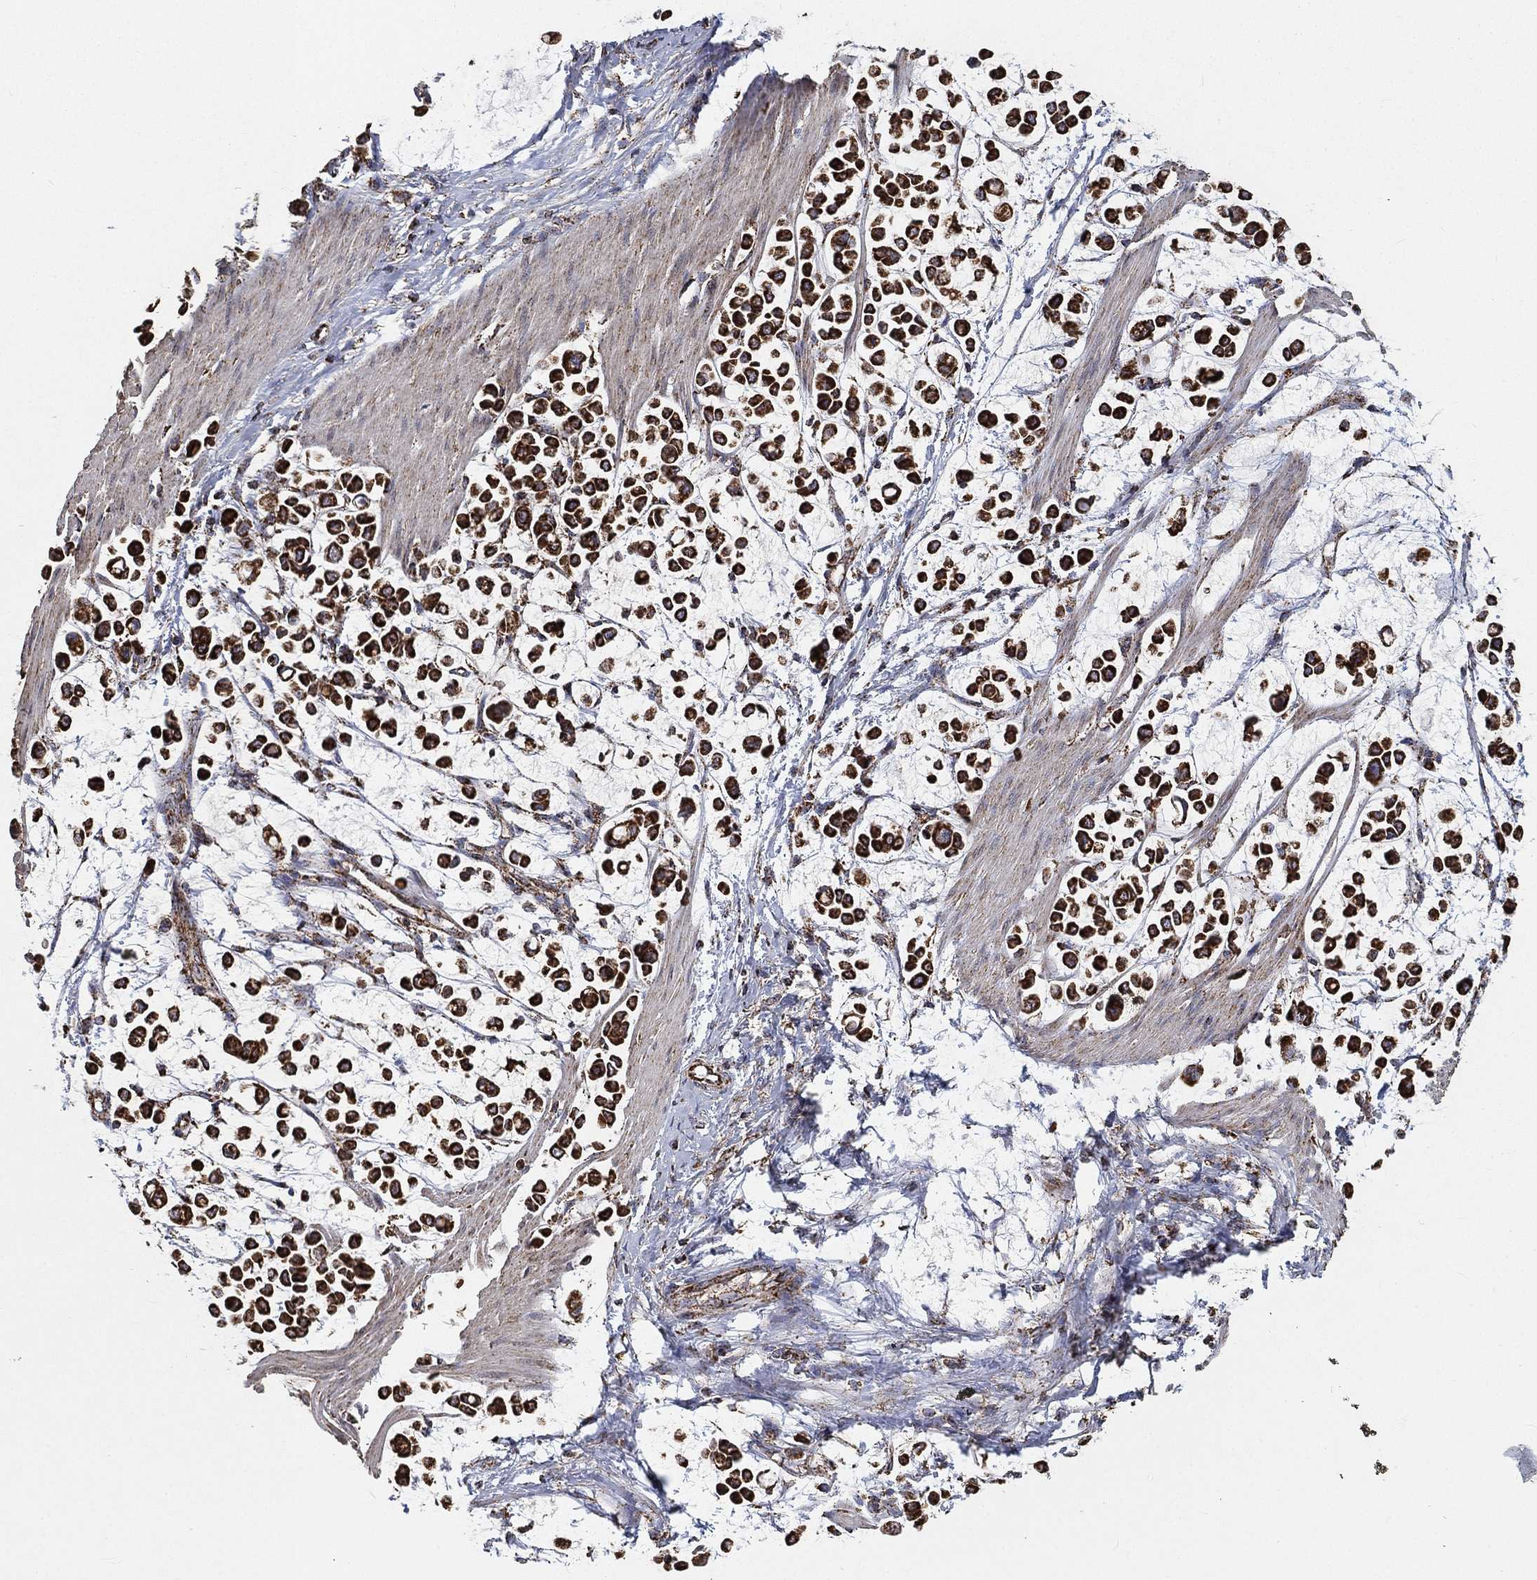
{"staining": {"intensity": "strong", "quantity": ">75%", "location": "cytoplasmic/membranous"}, "tissue": "stomach cancer", "cell_type": "Tumor cells", "image_type": "cancer", "snomed": [{"axis": "morphology", "description": "Adenocarcinoma, NOS"}, {"axis": "topography", "description": "Stomach"}], "caption": "This is a histology image of IHC staining of adenocarcinoma (stomach), which shows strong positivity in the cytoplasmic/membranous of tumor cells.", "gene": "SLC38A7", "patient": {"sex": "male", "age": 82}}